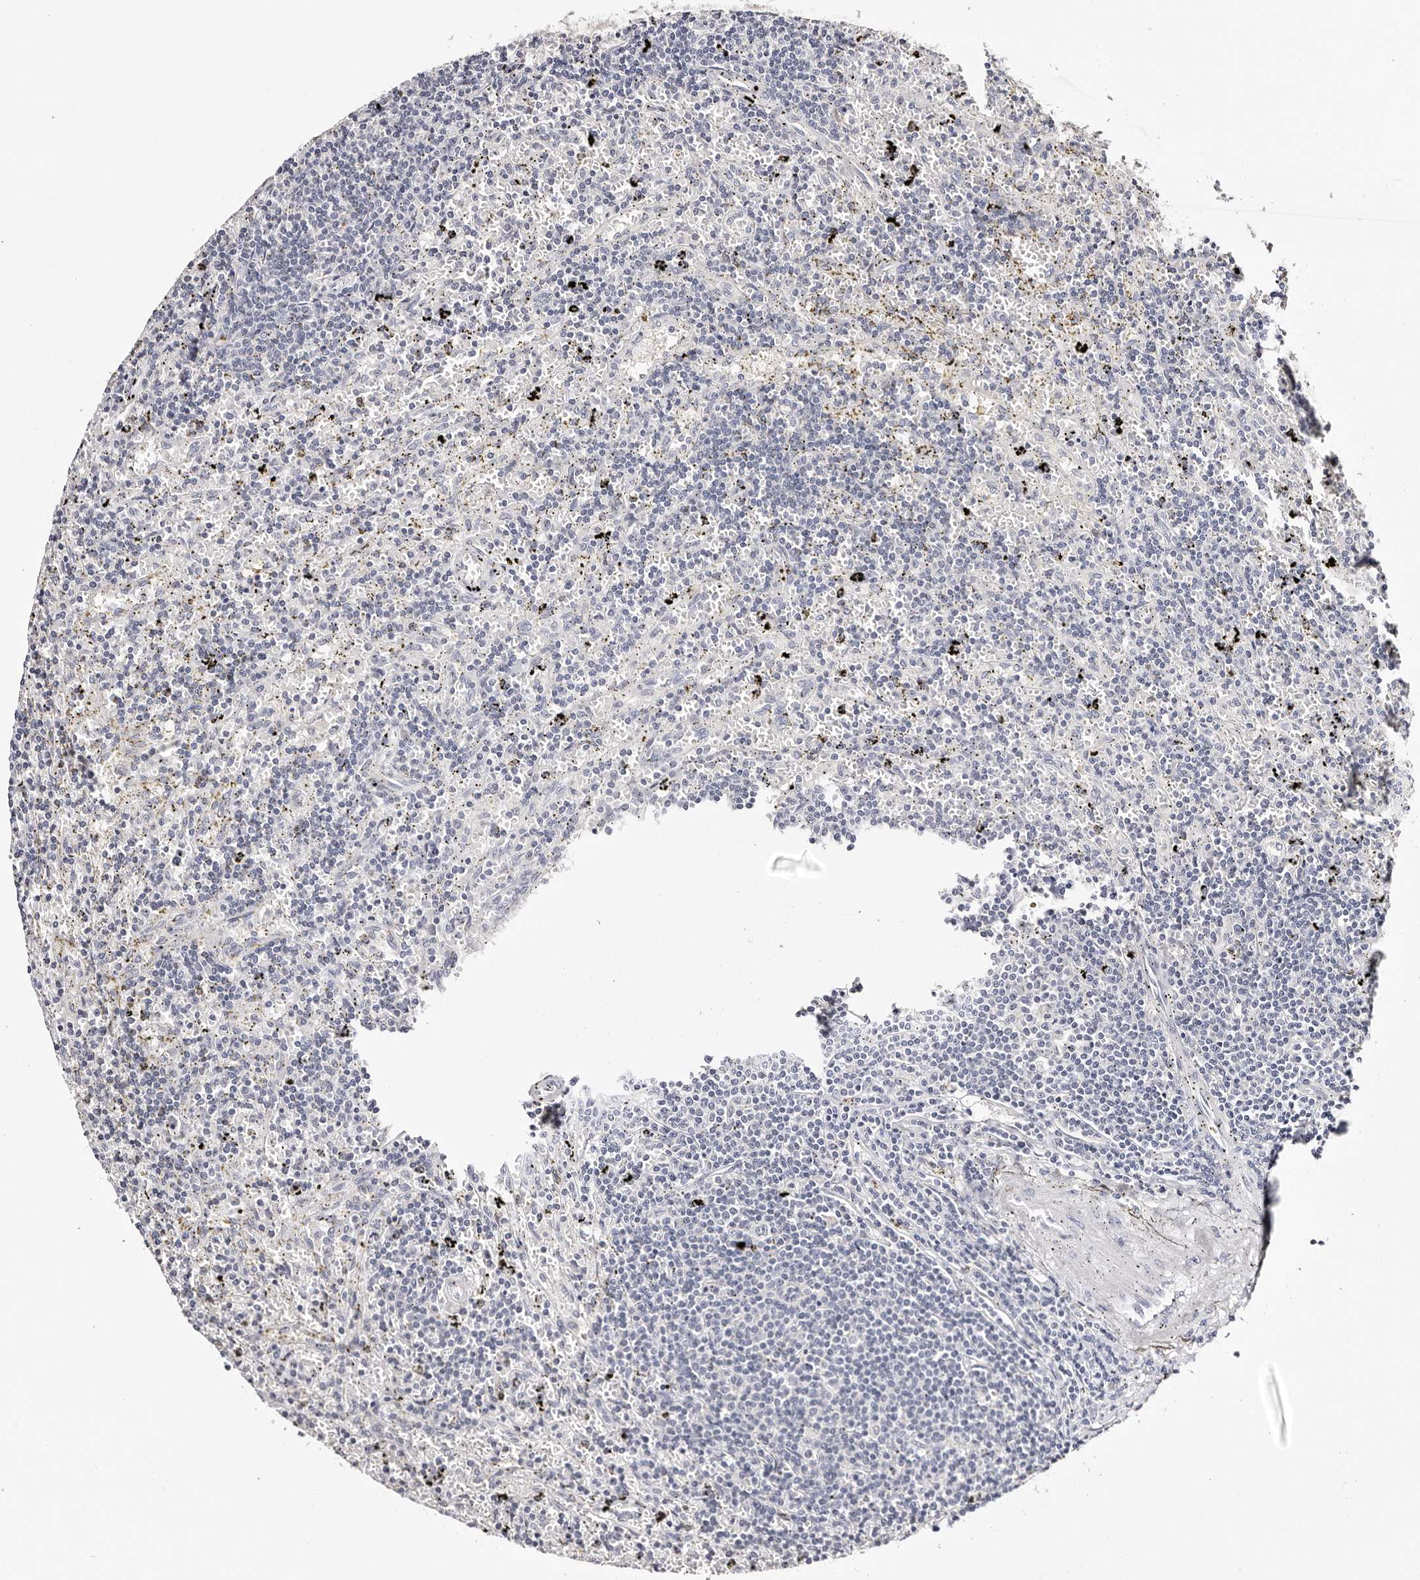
{"staining": {"intensity": "negative", "quantity": "none", "location": "none"}, "tissue": "lymphoma", "cell_type": "Tumor cells", "image_type": "cancer", "snomed": [{"axis": "morphology", "description": "Malignant lymphoma, non-Hodgkin's type, Low grade"}, {"axis": "topography", "description": "Spleen"}], "caption": "Immunohistochemical staining of human low-grade malignant lymphoma, non-Hodgkin's type demonstrates no significant expression in tumor cells.", "gene": "ROM1", "patient": {"sex": "male", "age": 76}}